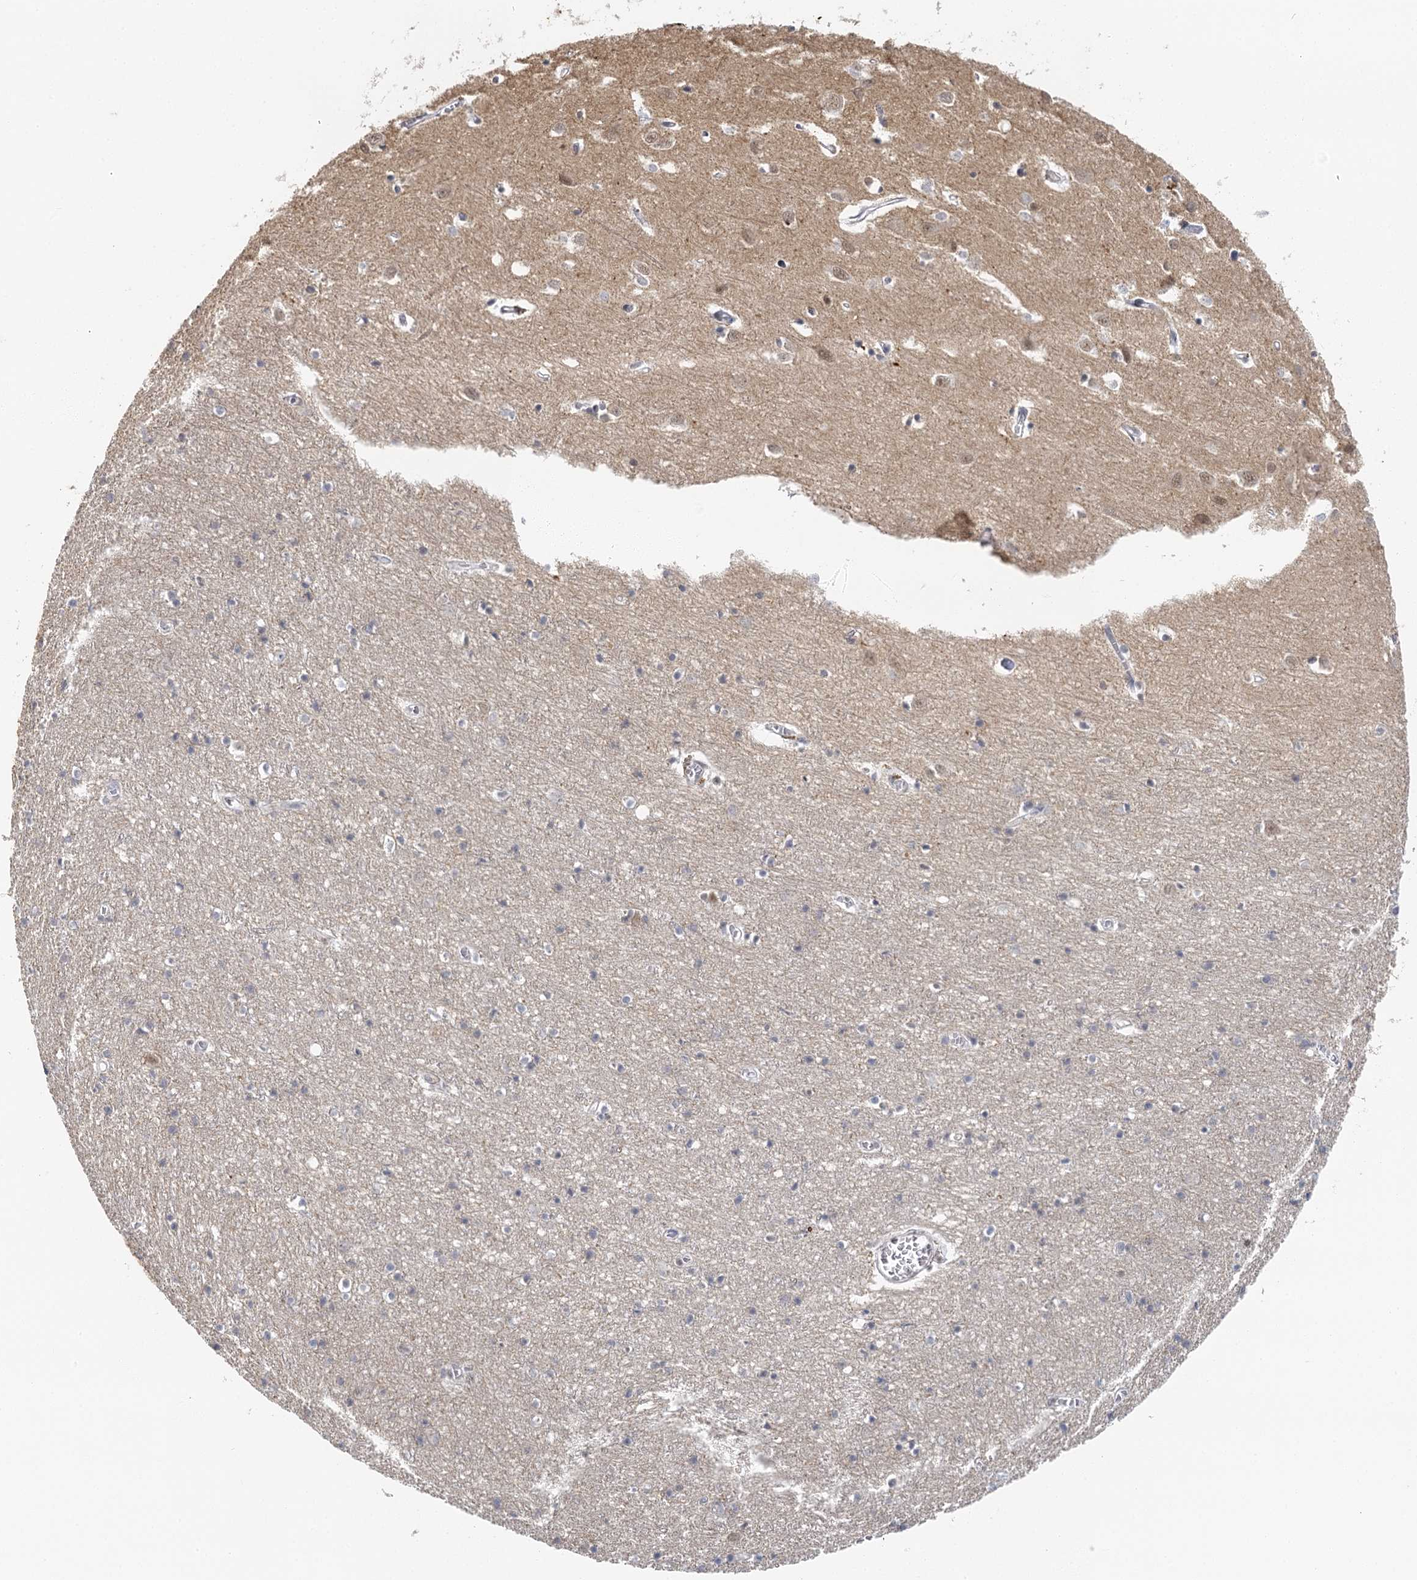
{"staining": {"intensity": "negative", "quantity": "none", "location": "none"}, "tissue": "cerebral cortex", "cell_type": "Endothelial cells", "image_type": "normal", "snomed": [{"axis": "morphology", "description": "Normal tissue, NOS"}, {"axis": "topography", "description": "Cerebral cortex"}], "caption": "This image is of benign cerebral cortex stained with IHC to label a protein in brown with the nuclei are counter-stained blue. There is no staining in endothelial cells.", "gene": "IL11RA", "patient": {"sex": "female", "age": 64}}